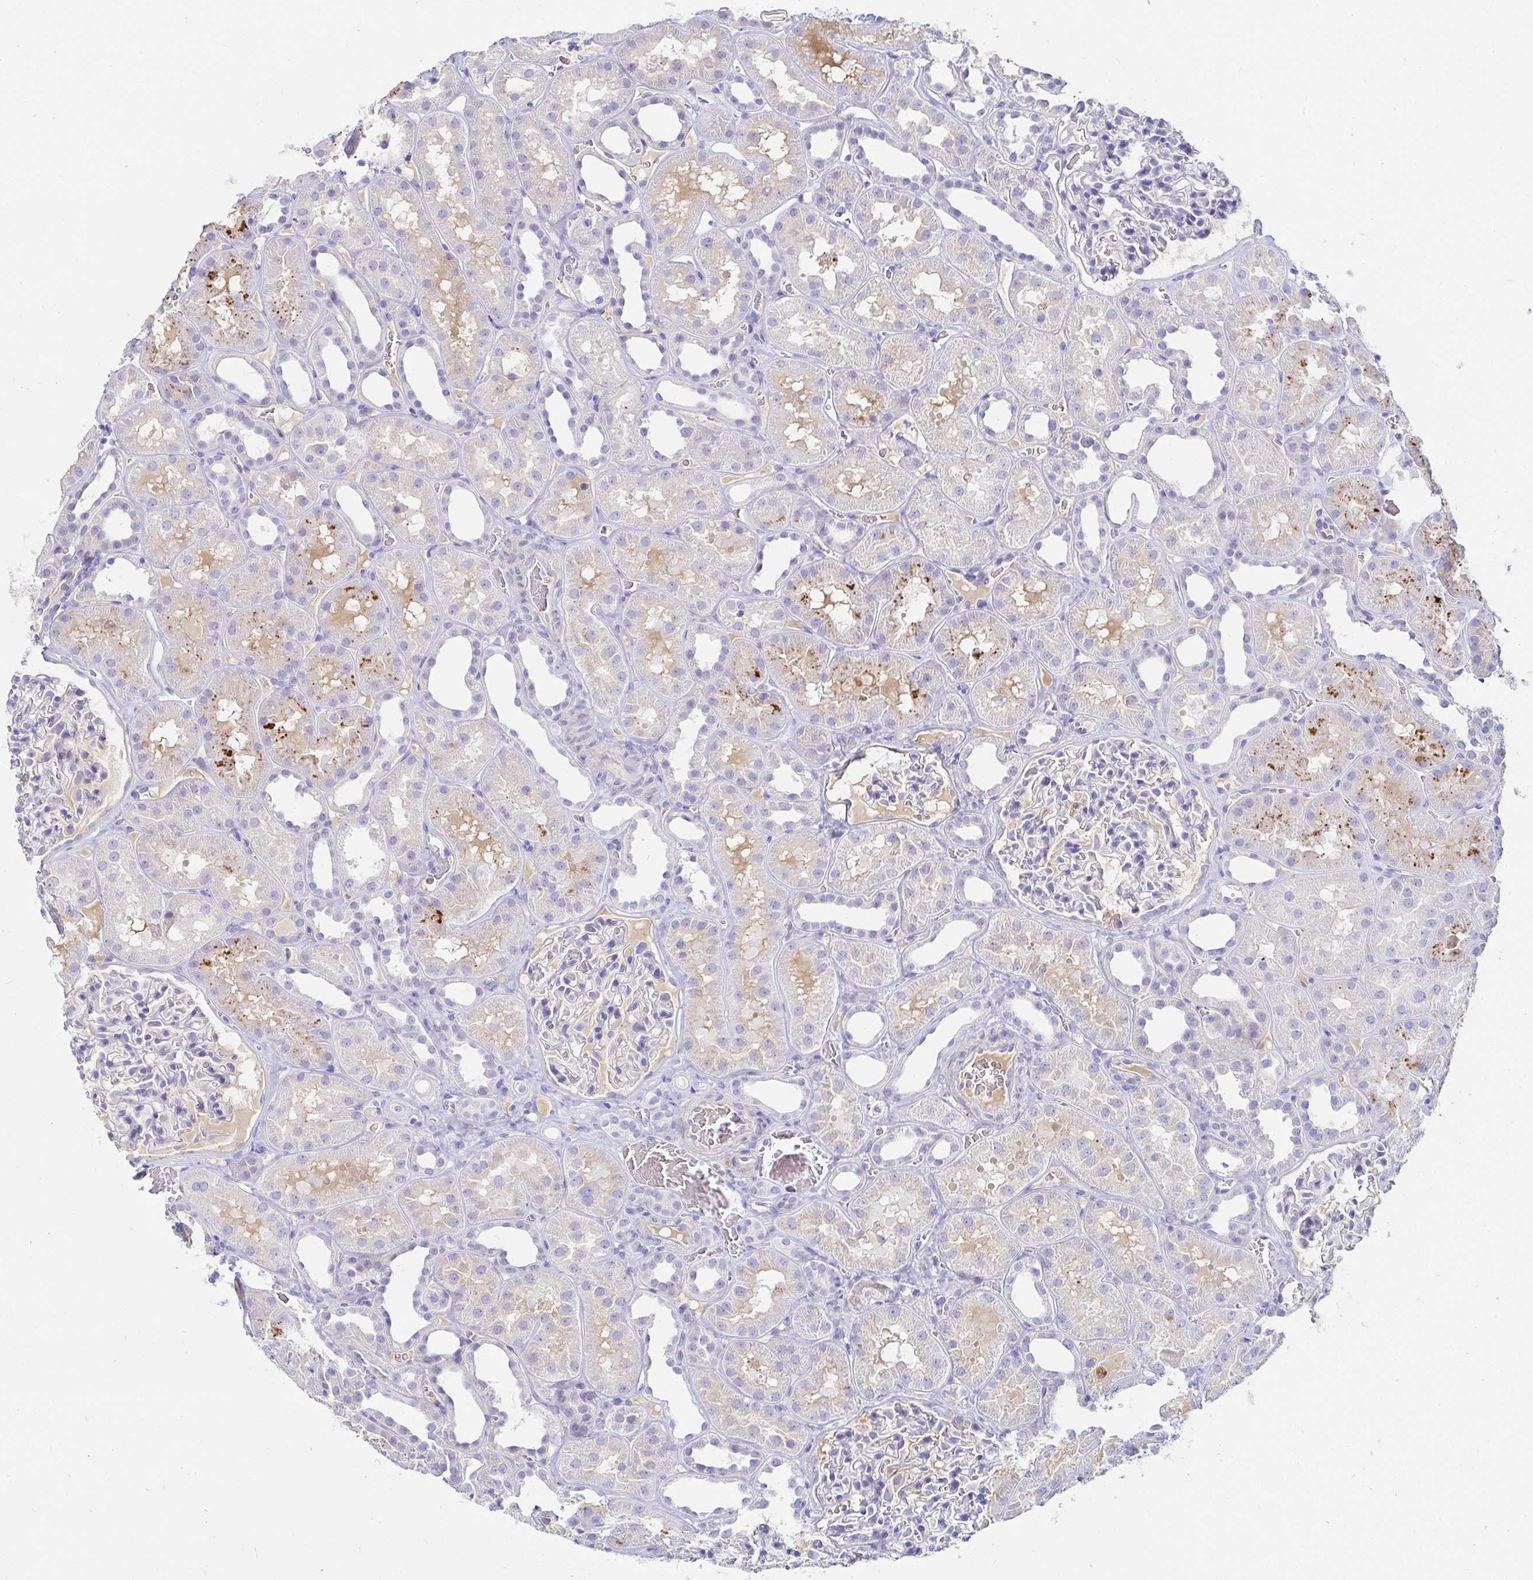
{"staining": {"intensity": "negative", "quantity": "none", "location": "none"}, "tissue": "kidney", "cell_type": "Cells in glomeruli", "image_type": "normal", "snomed": [{"axis": "morphology", "description": "Normal tissue, NOS"}, {"axis": "topography", "description": "Kidney"}], "caption": "Immunohistochemistry micrograph of normal kidney: human kidney stained with DAB displays no significant protein expression in cells in glomeruli.", "gene": "C4orf17", "patient": {"sex": "female", "age": 41}}